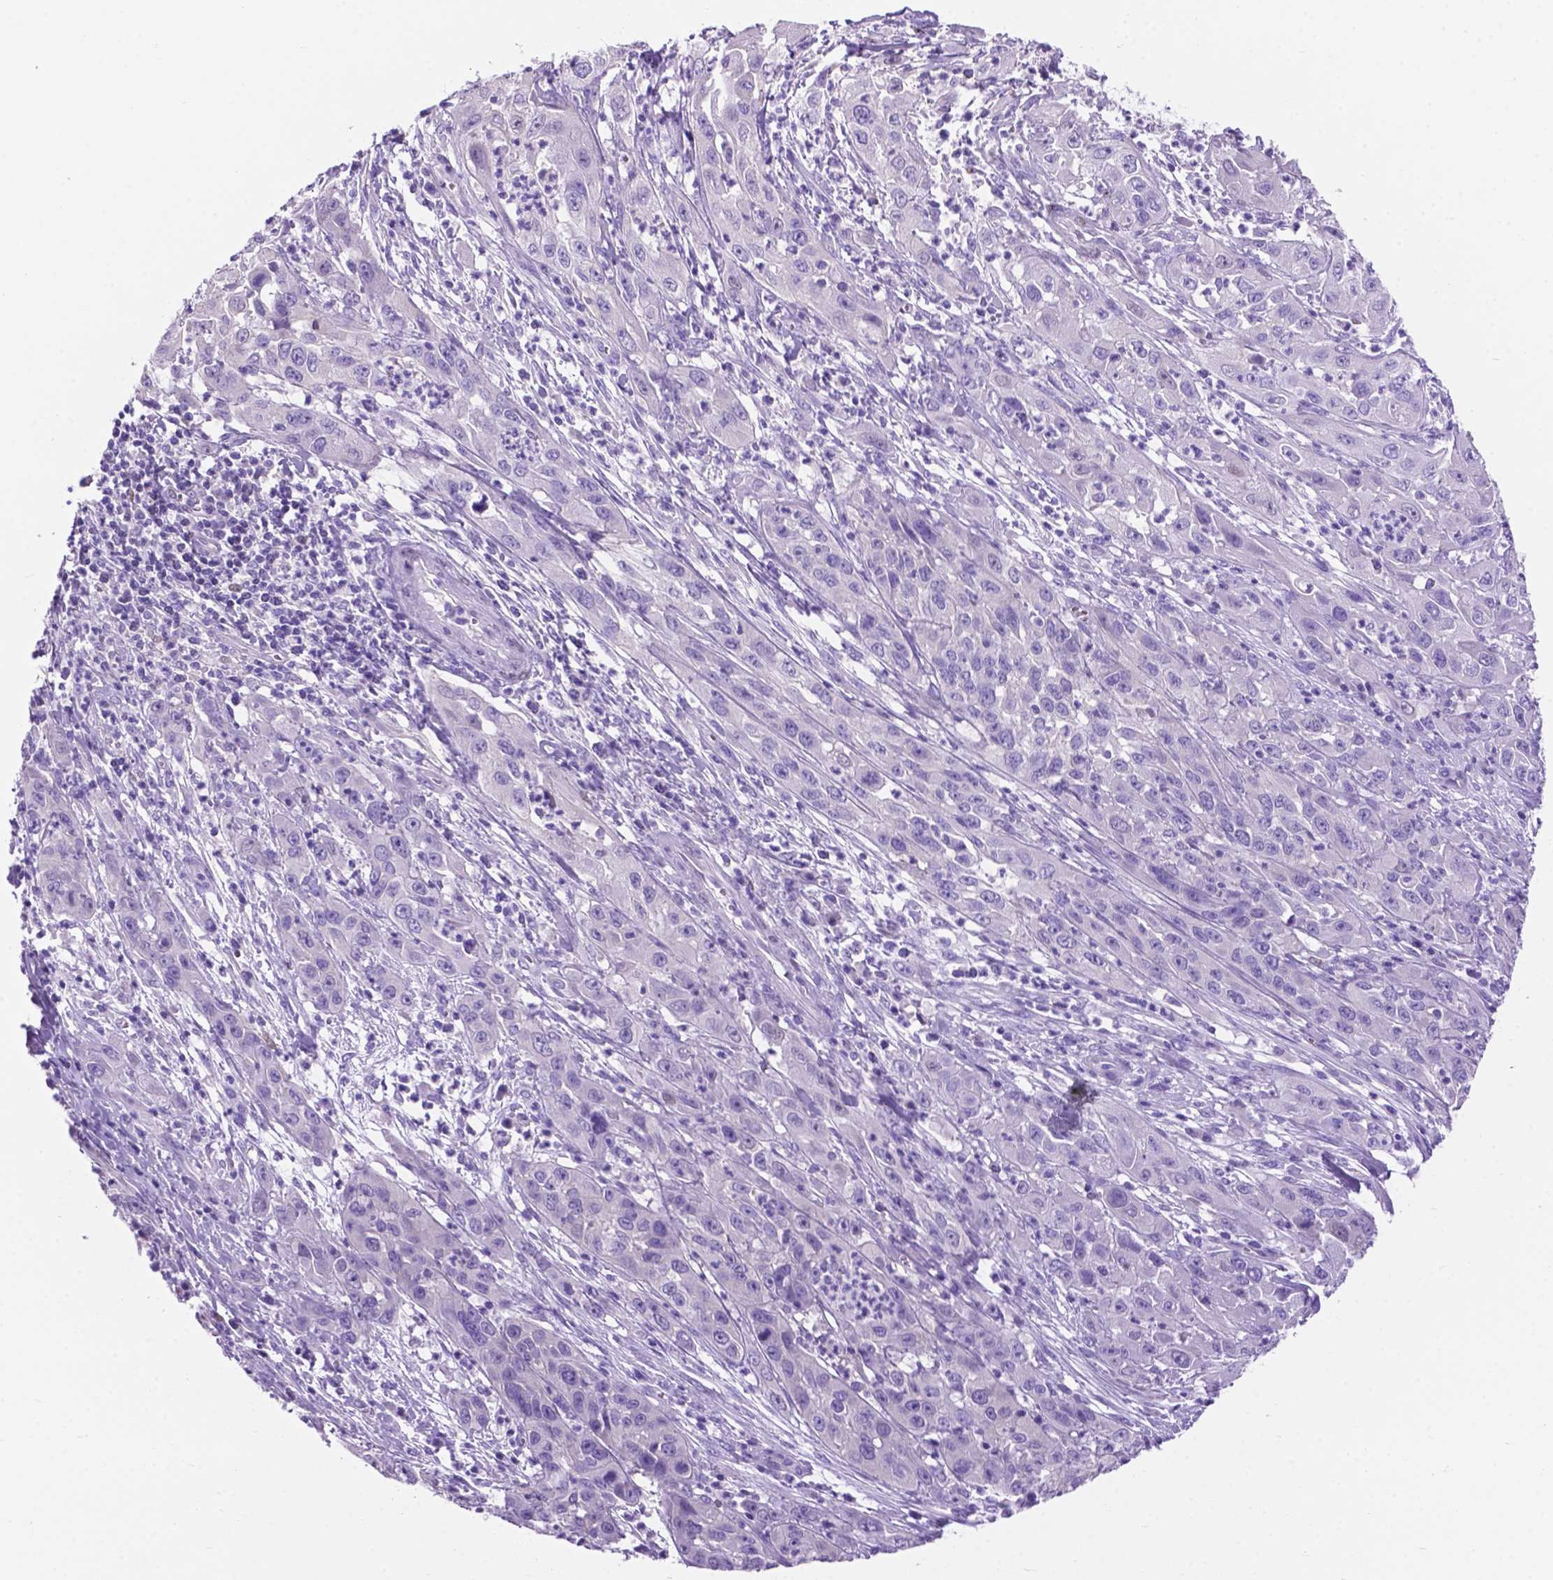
{"staining": {"intensity": "negative", "quantity": "none", "location": "none"}, "tissue": "cervical cancer", "cell_type": "Tumor cells", "image_type": "cancer", "snomed": [{"axis": "morphology", "description": "Squamous cell carcinoma, NOS"}, {"axis": "topography", "description": "Cervix"}], "caption": "Immunohistochemistry (IHC) image of neoplastic tissue: human cervical squamous cell carcinoma stained with DAB shows no significant protein expression in tumor cells. Brightfield microscopy of IHC stained with DAB (3,3'-diaminobenzidine) (brown) and hematoxylin (blue), captured at high magnification.", "gene": "TMEM210", "patient": {"sex": "female", "age": 32}}